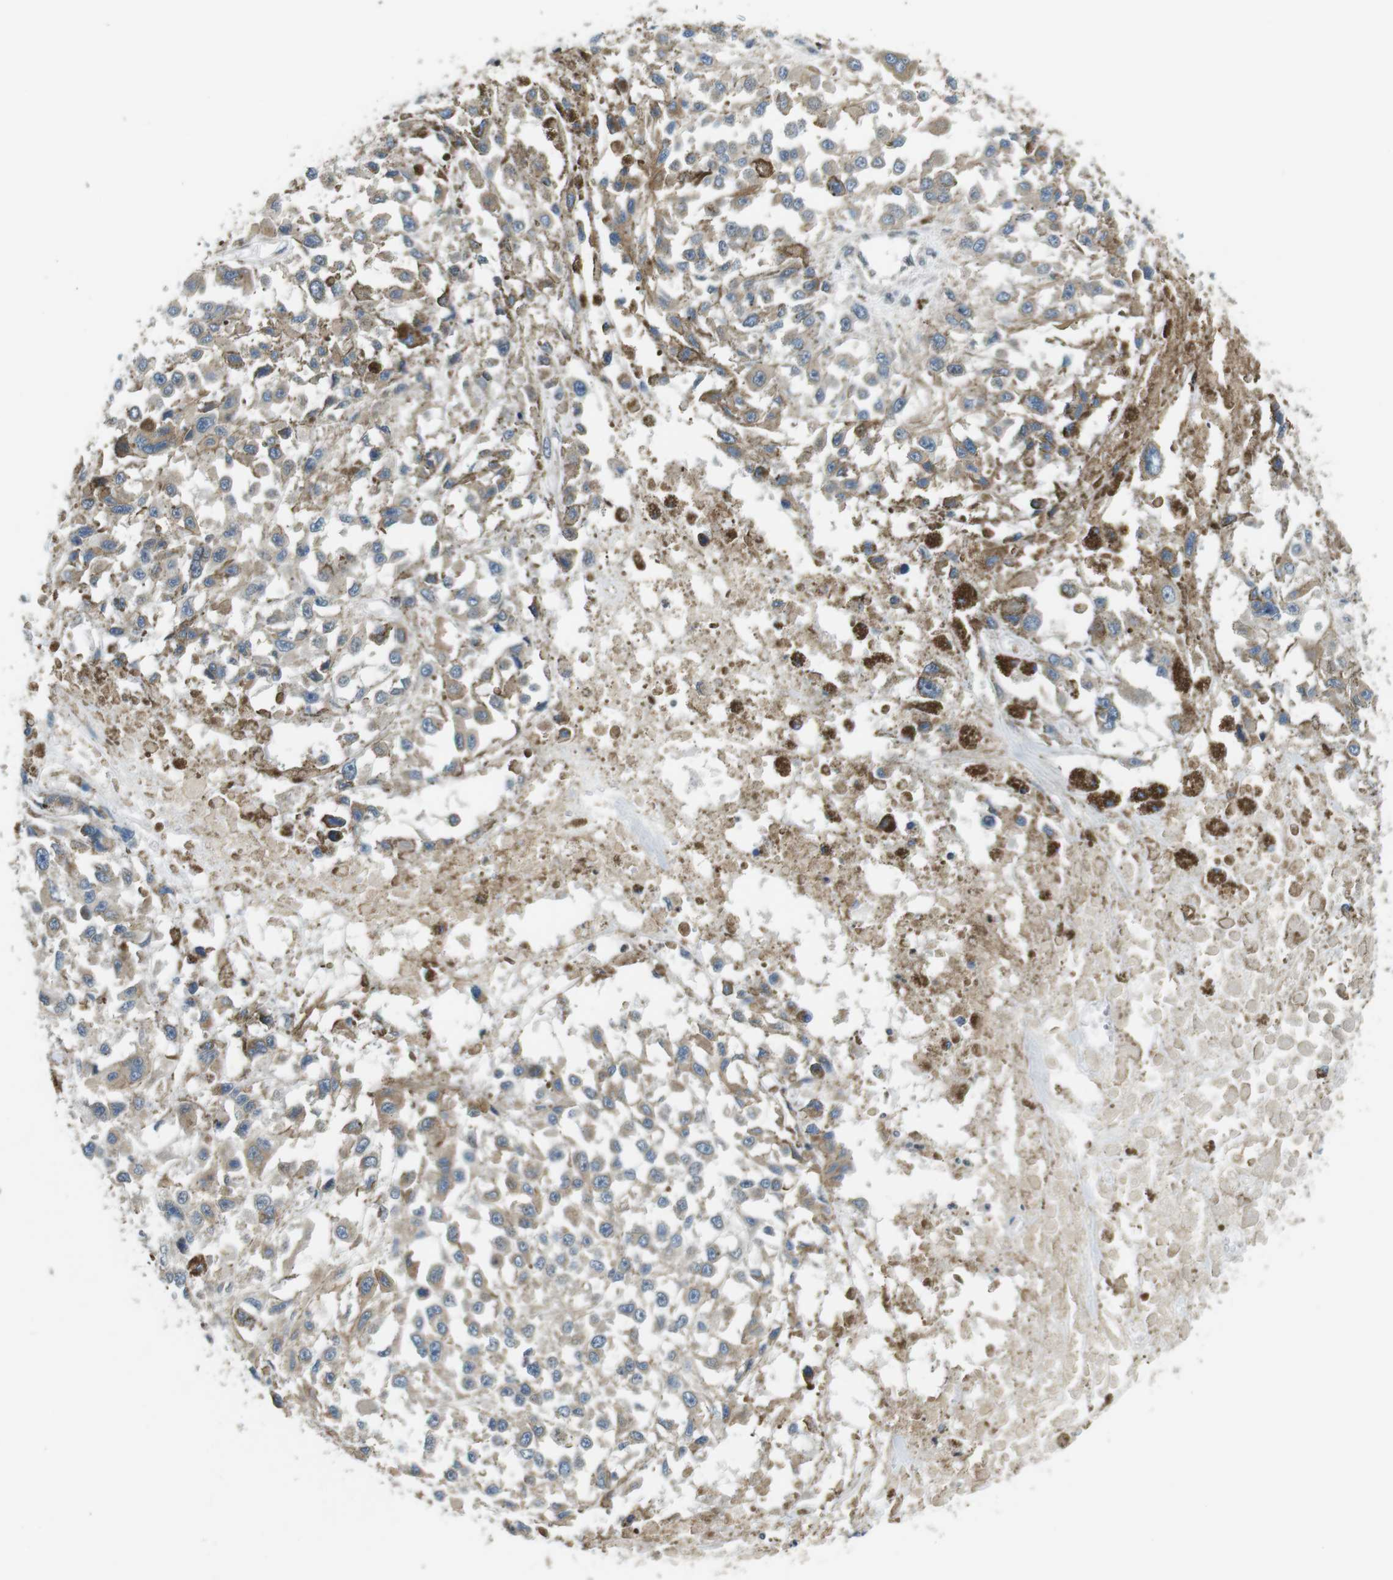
{"staining": {"intensity": "negative", "quantity": "none", "location": "none"}, "tissue": "melanoma", "cell_type": "Tumor cells", "image_type": "cancer", "snomed": [{"axis": "morphology", "description": "Malignant melanoma, Metastatic site"}, {"axis": "topography", "description": "Lymph node"}], "caption": "An immunohistochemistry histopathology image of melanoma is shown. There is no staining in tumor cells of melanoma.", "gene": "TMX4", "patient": {"sex": "male", "age": 59}}